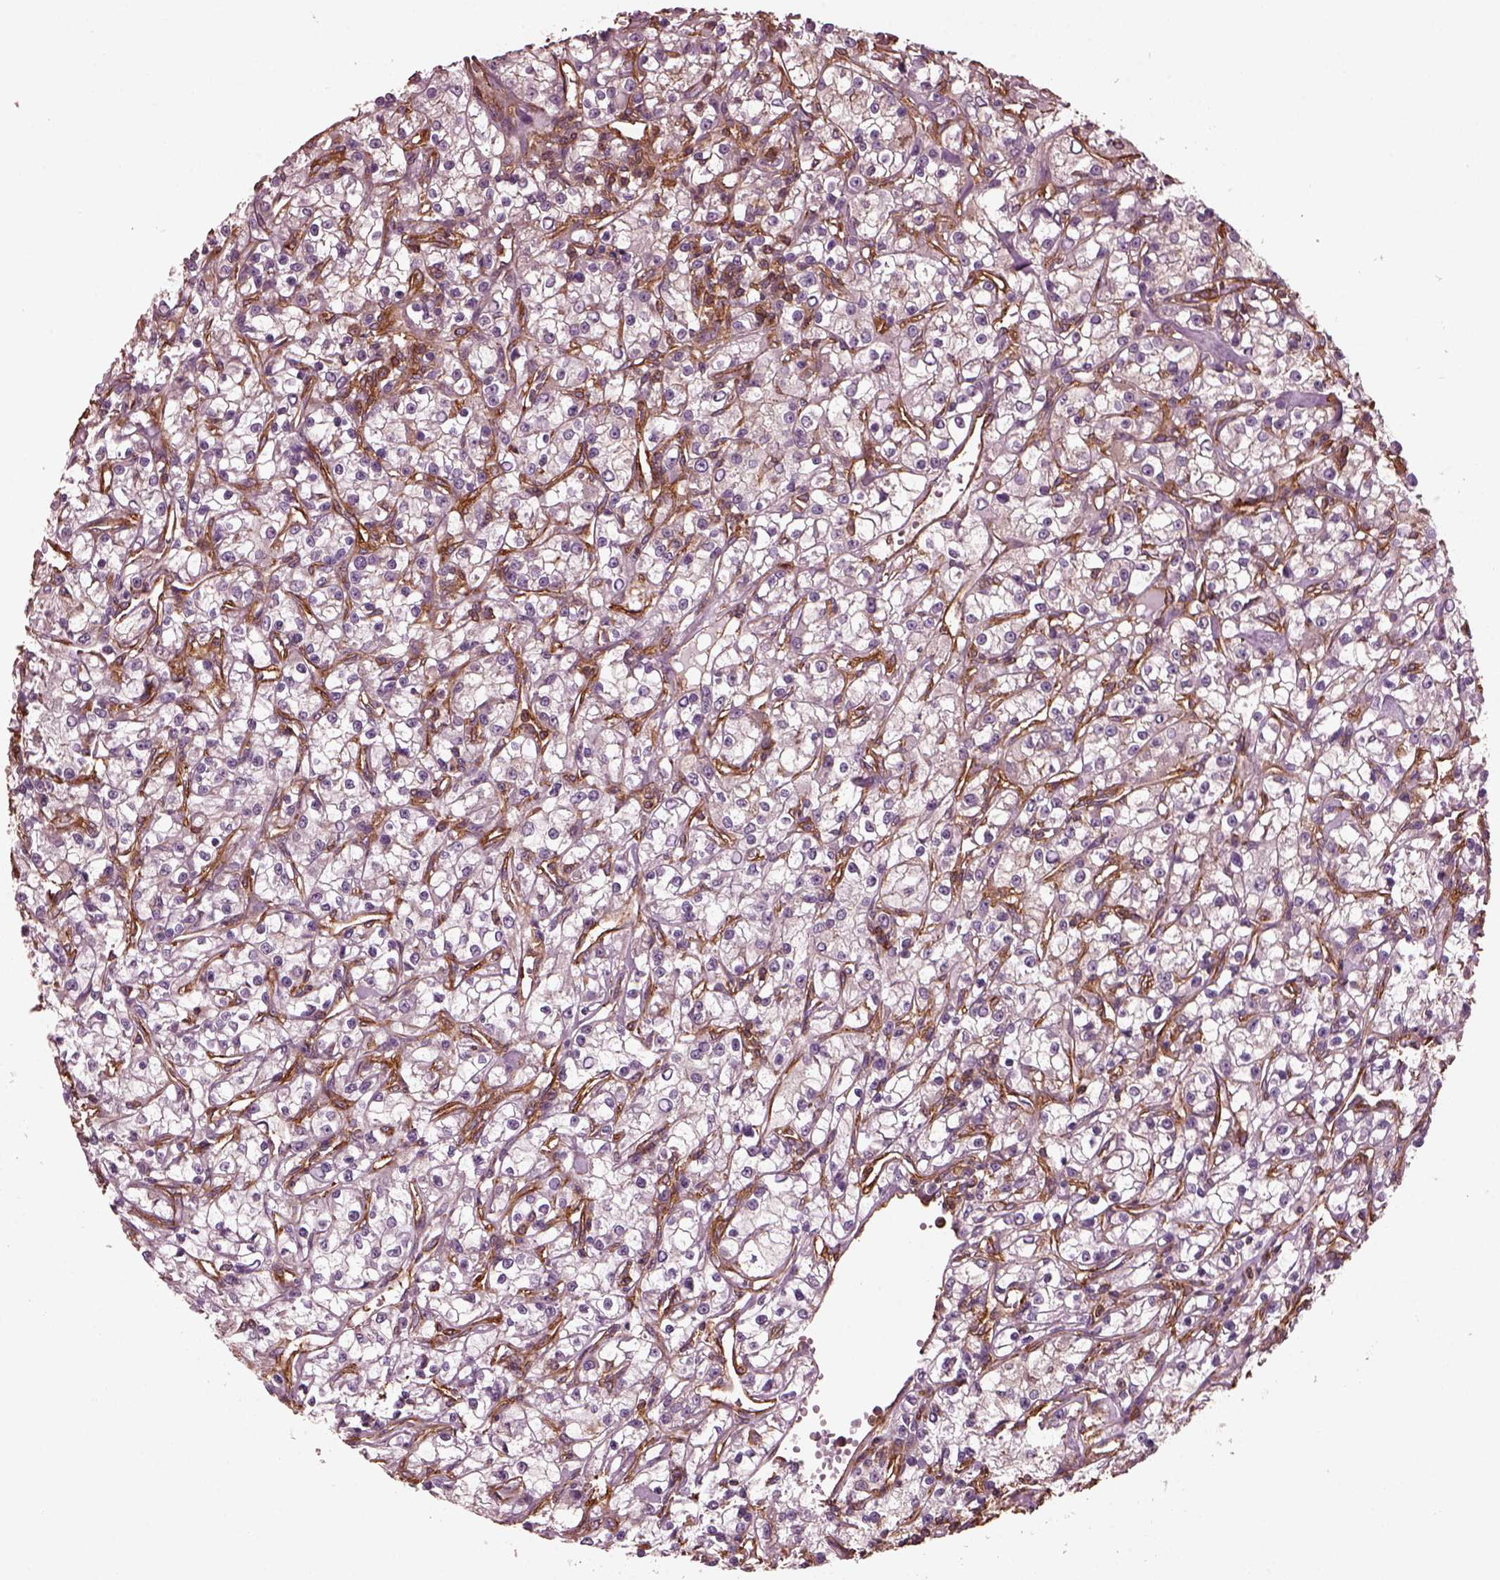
{"staining": {"intensity": "negative", "quantity": "none", "location": "none"}, "tissue": "renal cancer", "cell_type": "Tumor cells", "image_type": "cancer", "snomed": [{"axis": "morphology", "description": "Adenocarcinoma, NOS"}, {"axis": "topography", "description": "Kidney"}], "caption": "A micrograph of renal cancer stained for a protein demonstrates no brown staining in tumor cells.", "gene": "MYL6", "patient": {"sex": "female", "age": 59}}